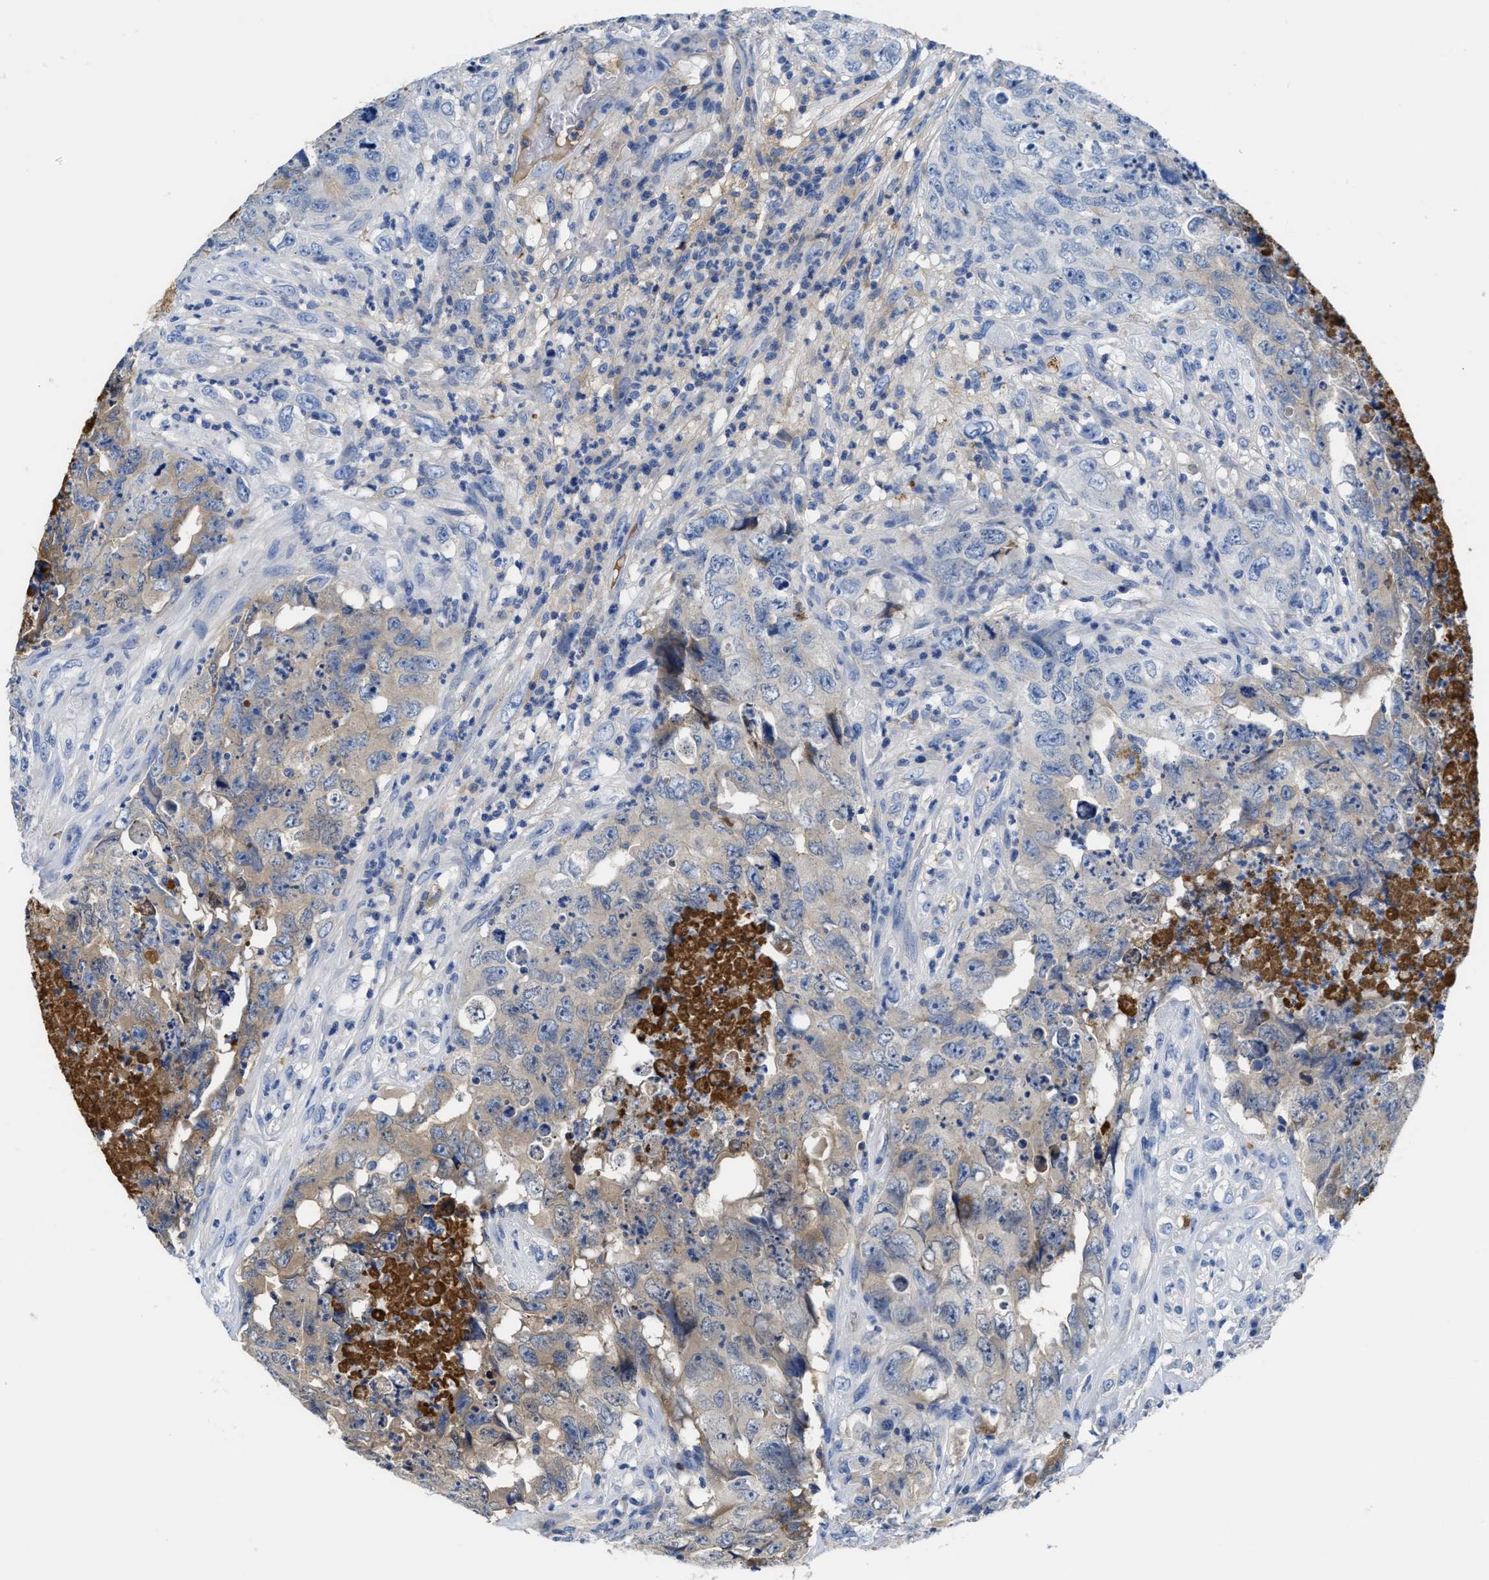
{"staining": {"intensity": "weak", "quantity": "25%-75%", "location": "cytoplasmic/membranous"}, "tissue": "testis cancer", "cell_type": "Tumor cells", "image_type": "cancer", "snomed": [{"axis": "morphology", "description": "Carcinoma, Embryonal, NOS"}, {"axis": "topography", "description": "Testis"}], "caption": "Protein staining by immunohistochemistry displays weak cytoplasmic/membranous staining in approximately 25%-75% of tumor cells in testis cancer.", "gene": "GC", "patient": {"sex": "male", "age": 32}}